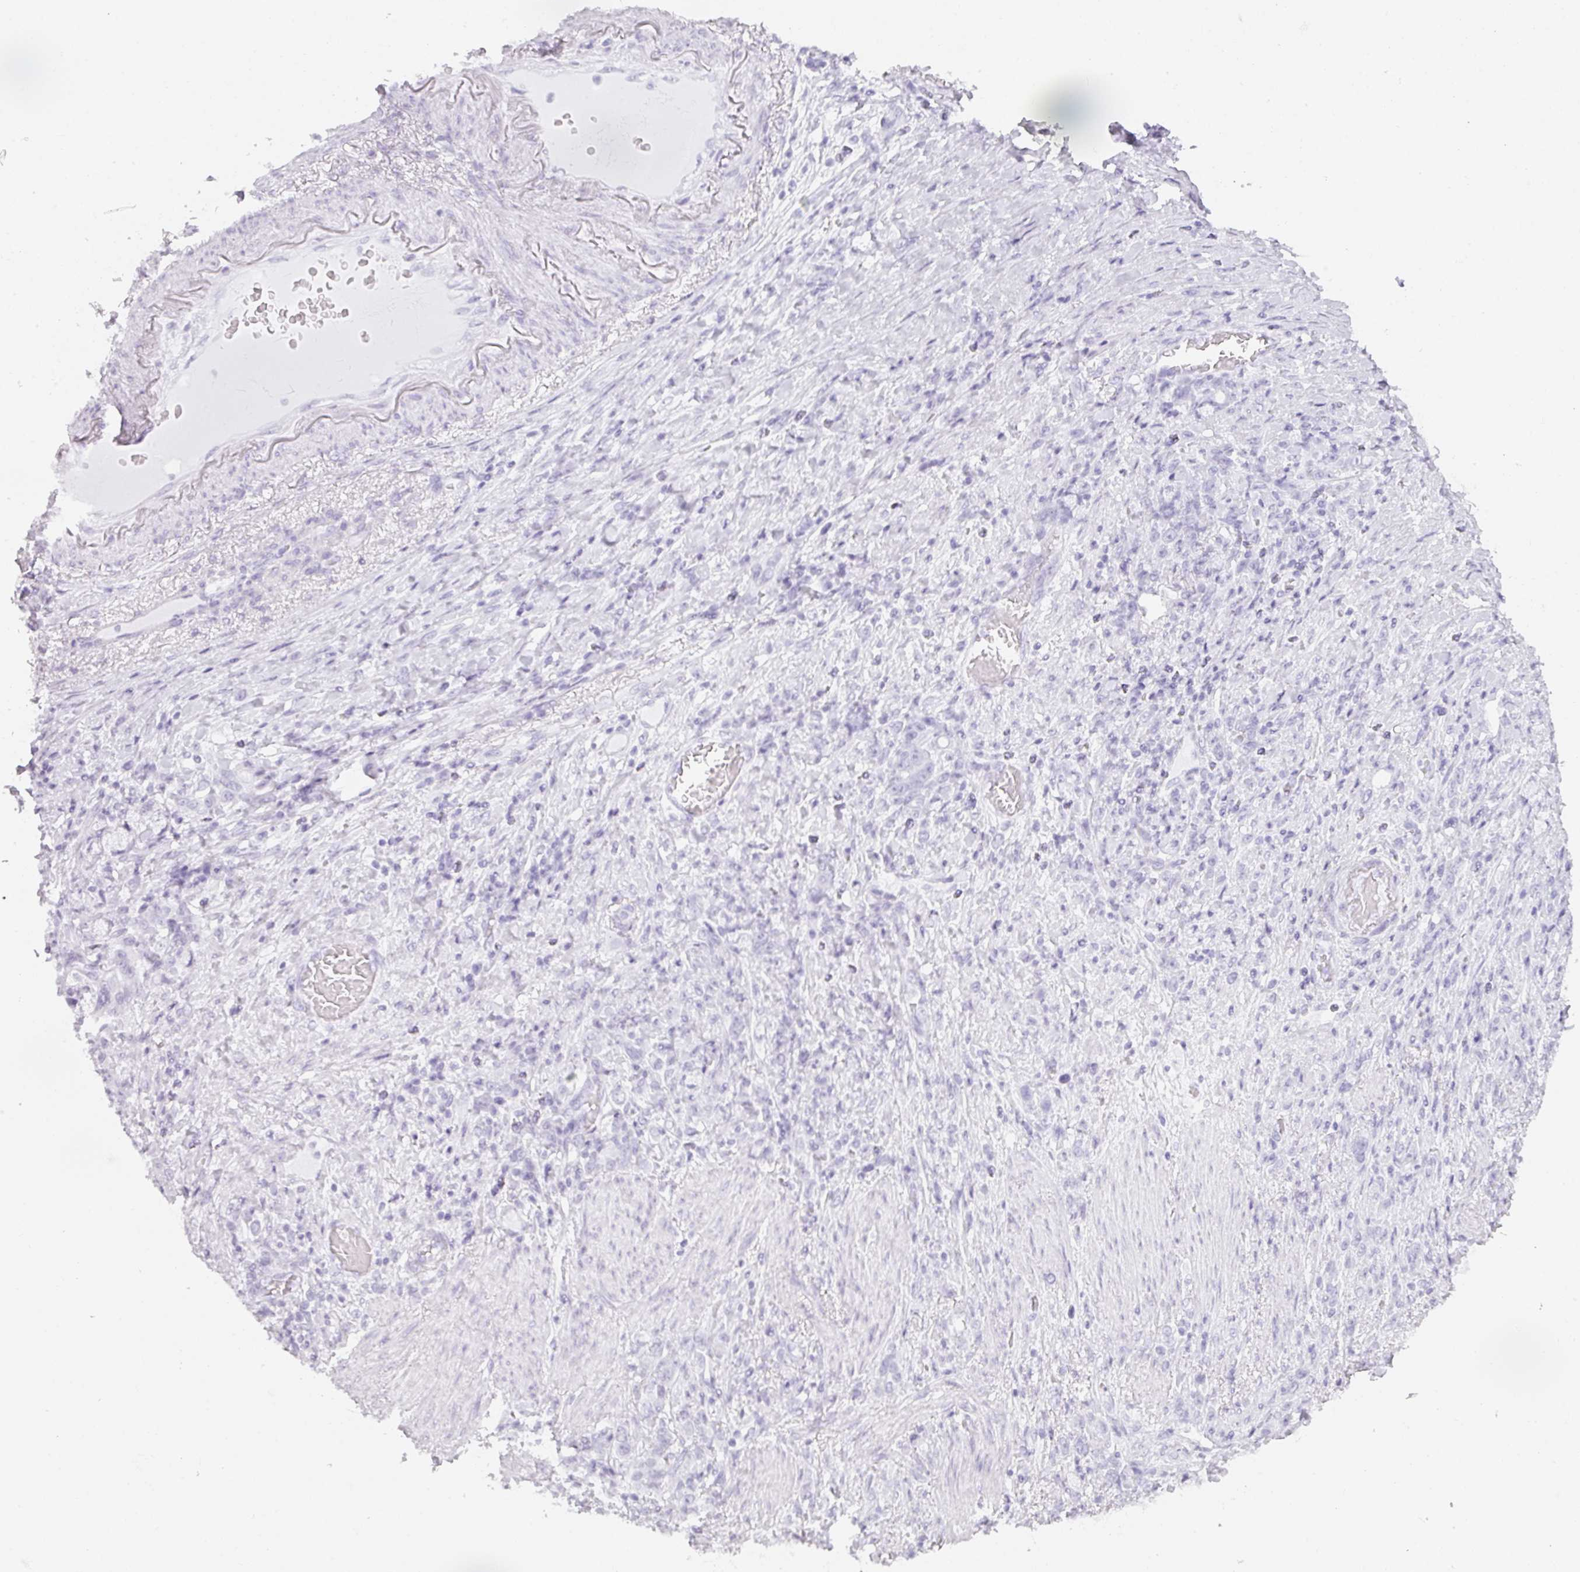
{"staining": {"intensity": "negative", "quantity": "none", "location": "none"}, "tissue": "stomach cancer", "cell_type": "Tumor cells", "image_type": "cancer", "snomed": [{"axis": "morphology", "description": "Adenocarcinoma, NOS"}, {"axis": "topography", "description": "Stomach"}], "caption": "Human stomach cancer stained for a protein using immunohistochemistry demonstrates no expression in tumor cells.", "gene": "TMEM42", "patient": {"sex": "female", "age": 79}}